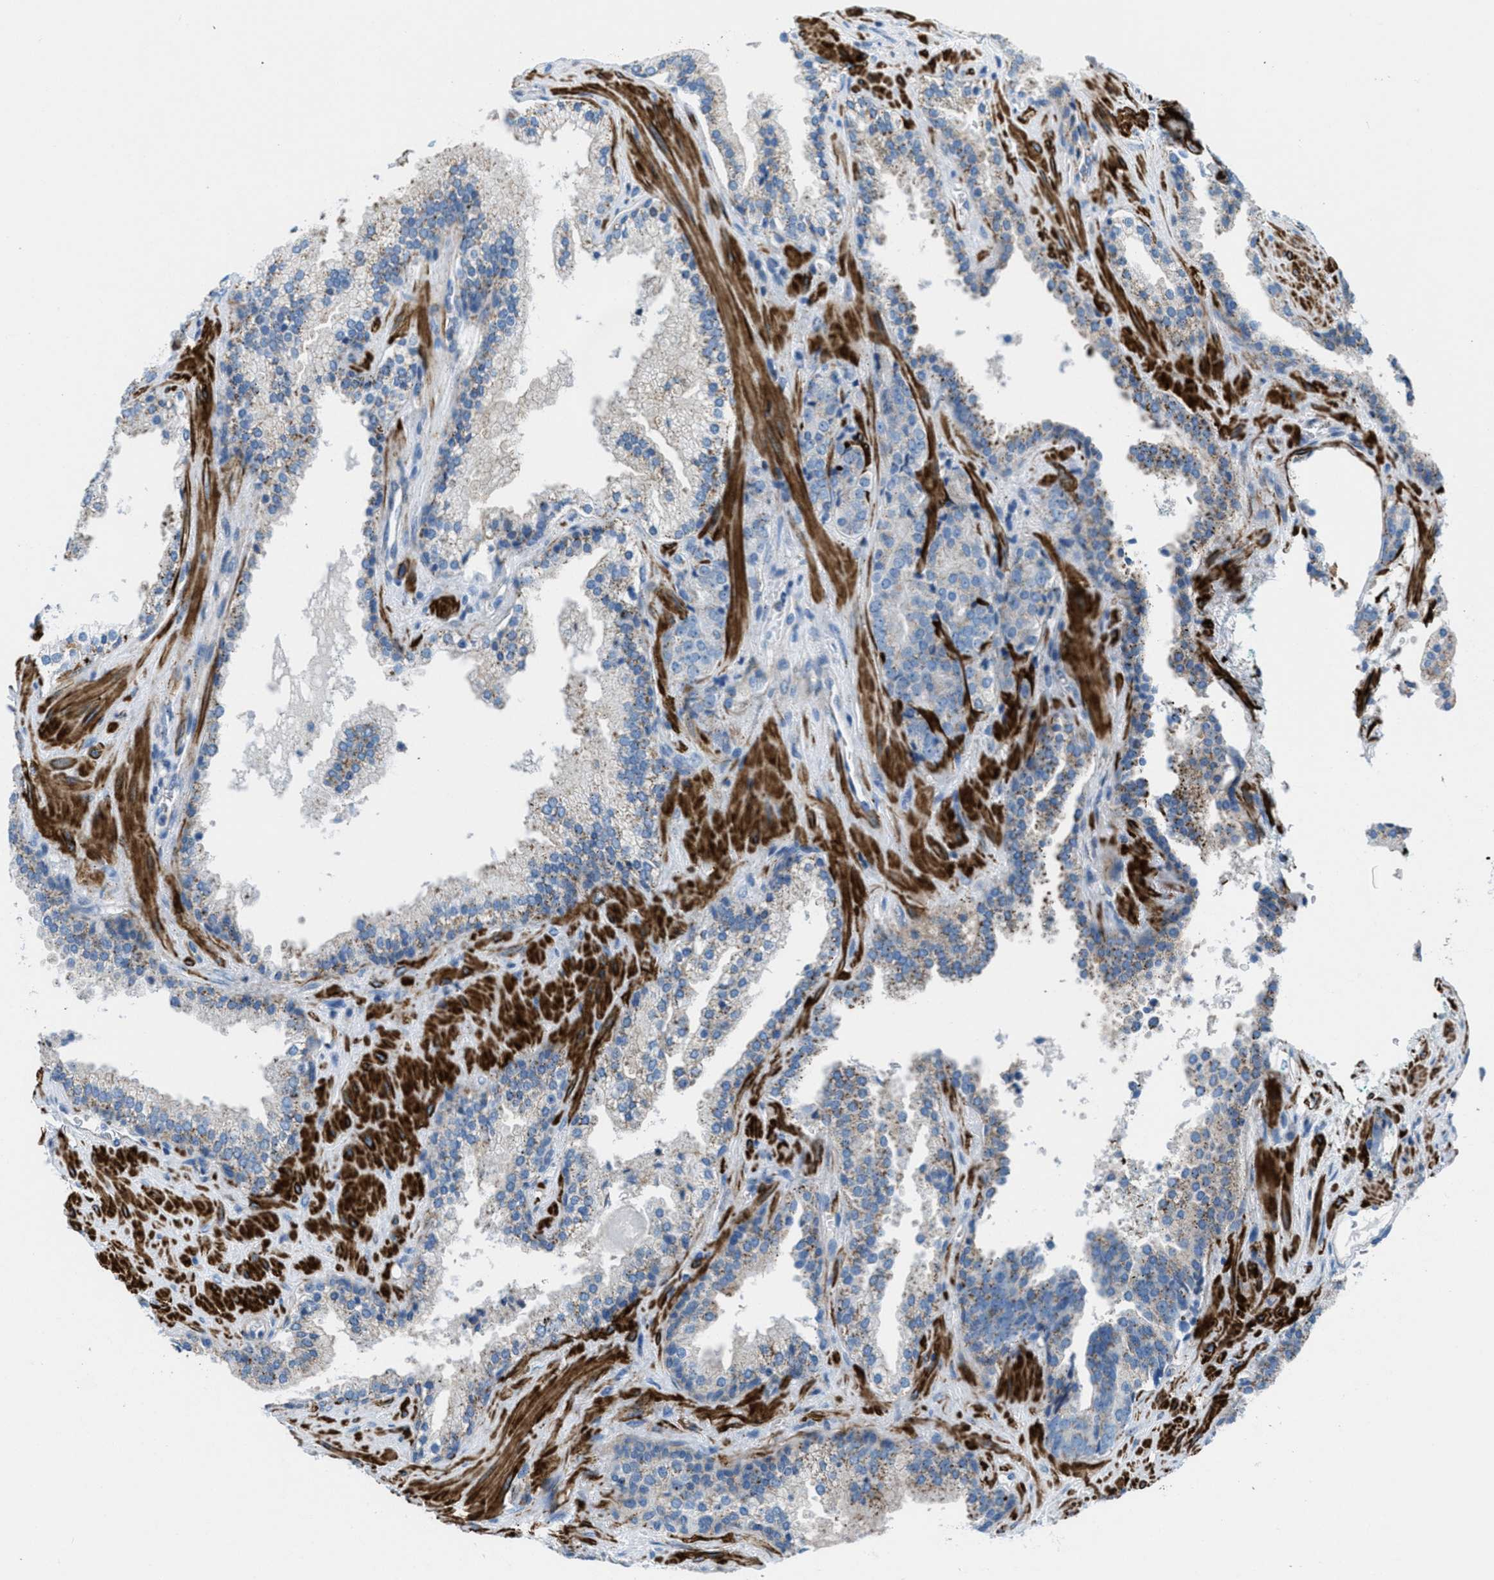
{"staining": {"intensity": "weak", "quantity": "25%-75%", "location": "cytoplasmic/membranous"}, "tissue": "prostate cancer", "cell_type": "Tumor cells", "image_type": "cancer", "snomed": [{"axis": "morphology", "description": "Adenocarcinoma, High grade"}, {"axis": "topography", "description": "Prostate"}], "caption": "A low amount of weak cytoplasmic/membranous positivity is appreciated in approximately 25%-75% of tumor cells in prostate adenocarcinoma (high-grade) tissue.", "gene": "MFSD13A", "patient": {"sex": "male", "age": 71}}